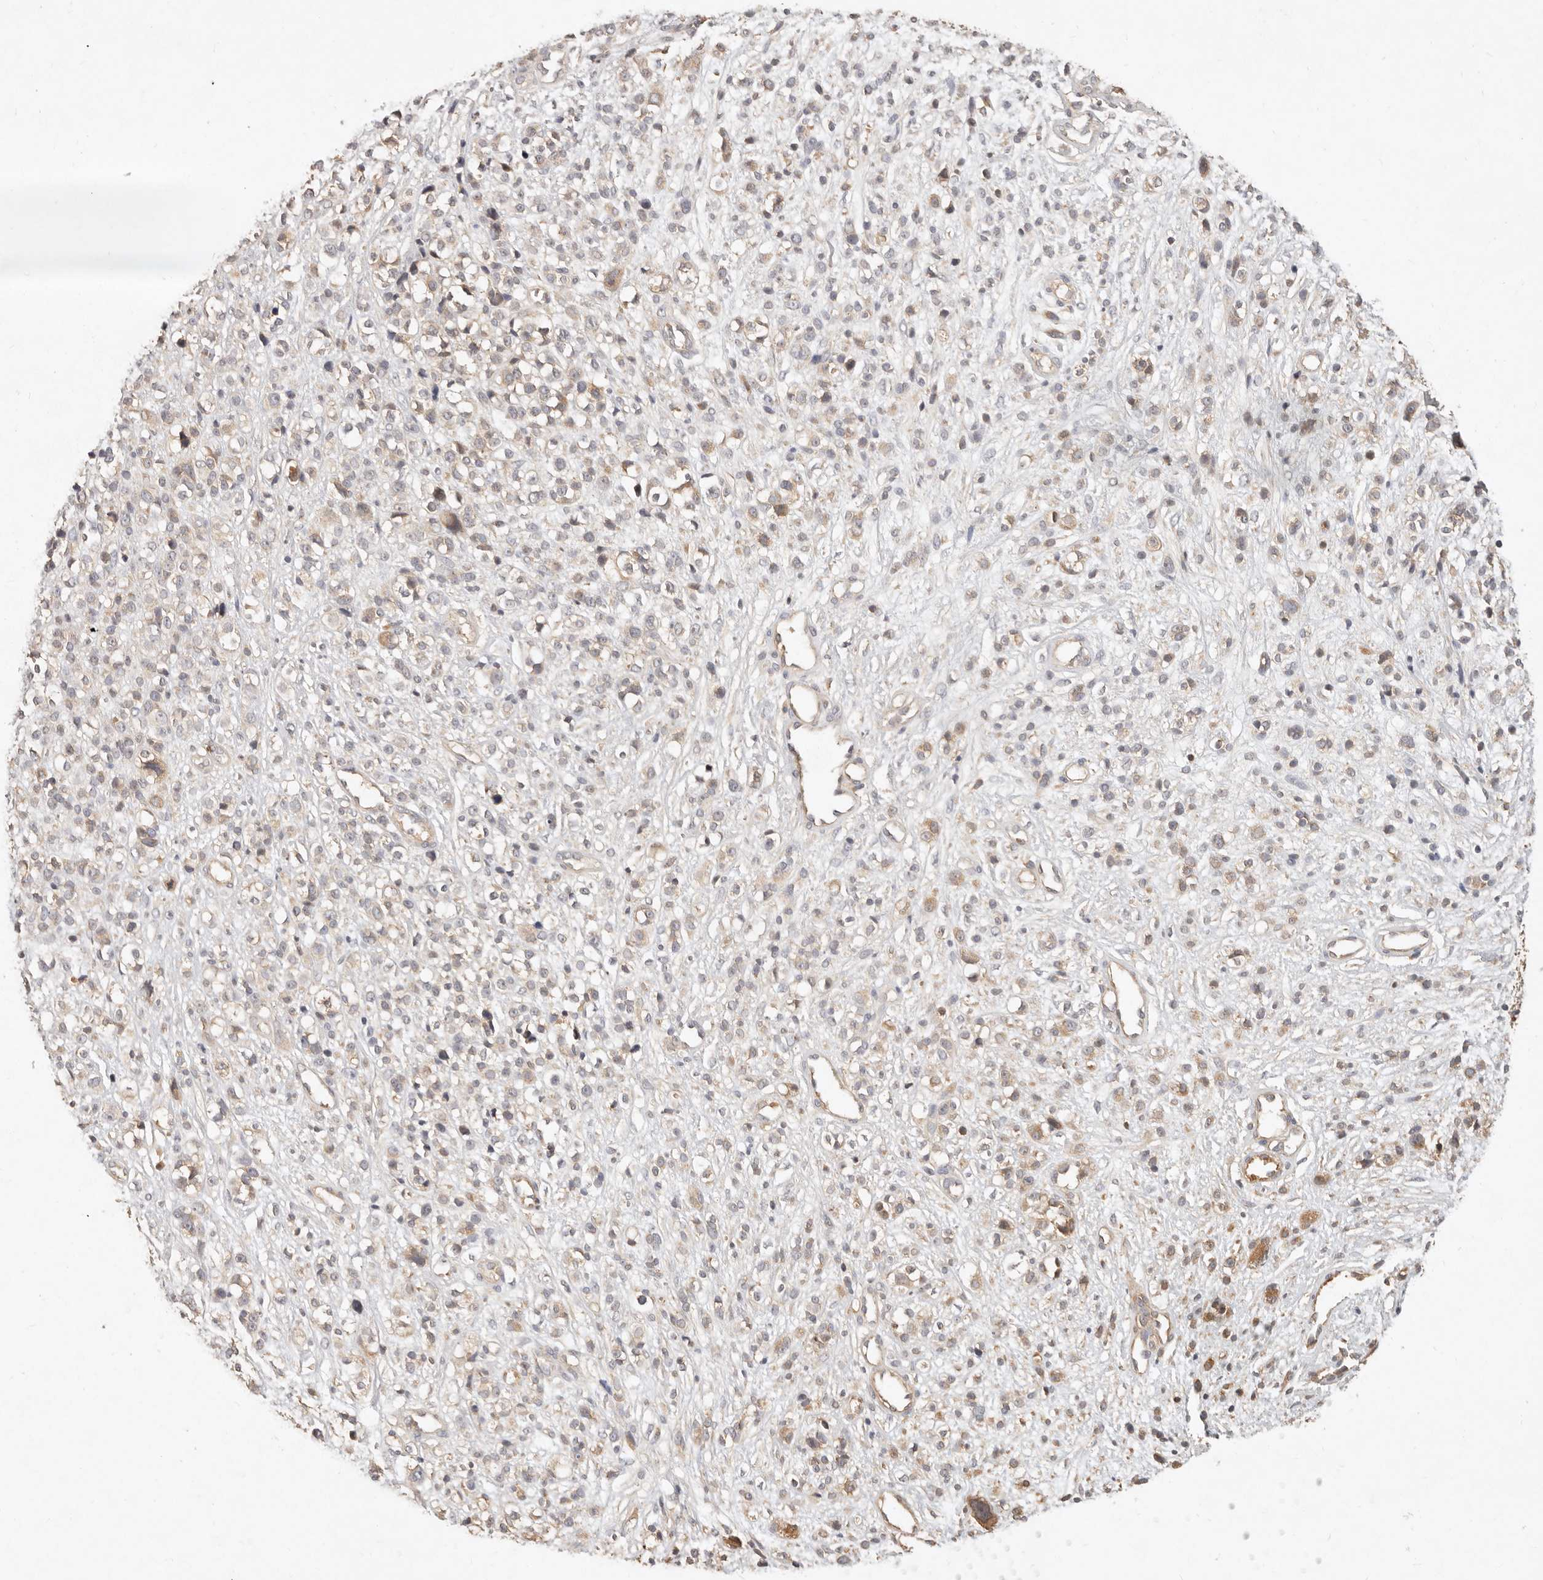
{"staining": {"intensity": "weak", "quantity": "25%-75%", "location": "cytoplasmic/membranous"}, "tissue": "melanoma", "cell_type": "Tumor cells", "image_type": "cancer", "snomed": [{"axis": "morphology", "description": "Malignant melanoma, NOS"}, {"axis": "topography", "description": "Skin"}], "caption": "Approximately 25%-75% of tumor cells in human melanoma exhibit weak cytoplasmic/membranous protein positivity as visualized by brown immunohistochemical staining.", "gene": "FREM2", "patient": {"sex": "female", "age": 55}}